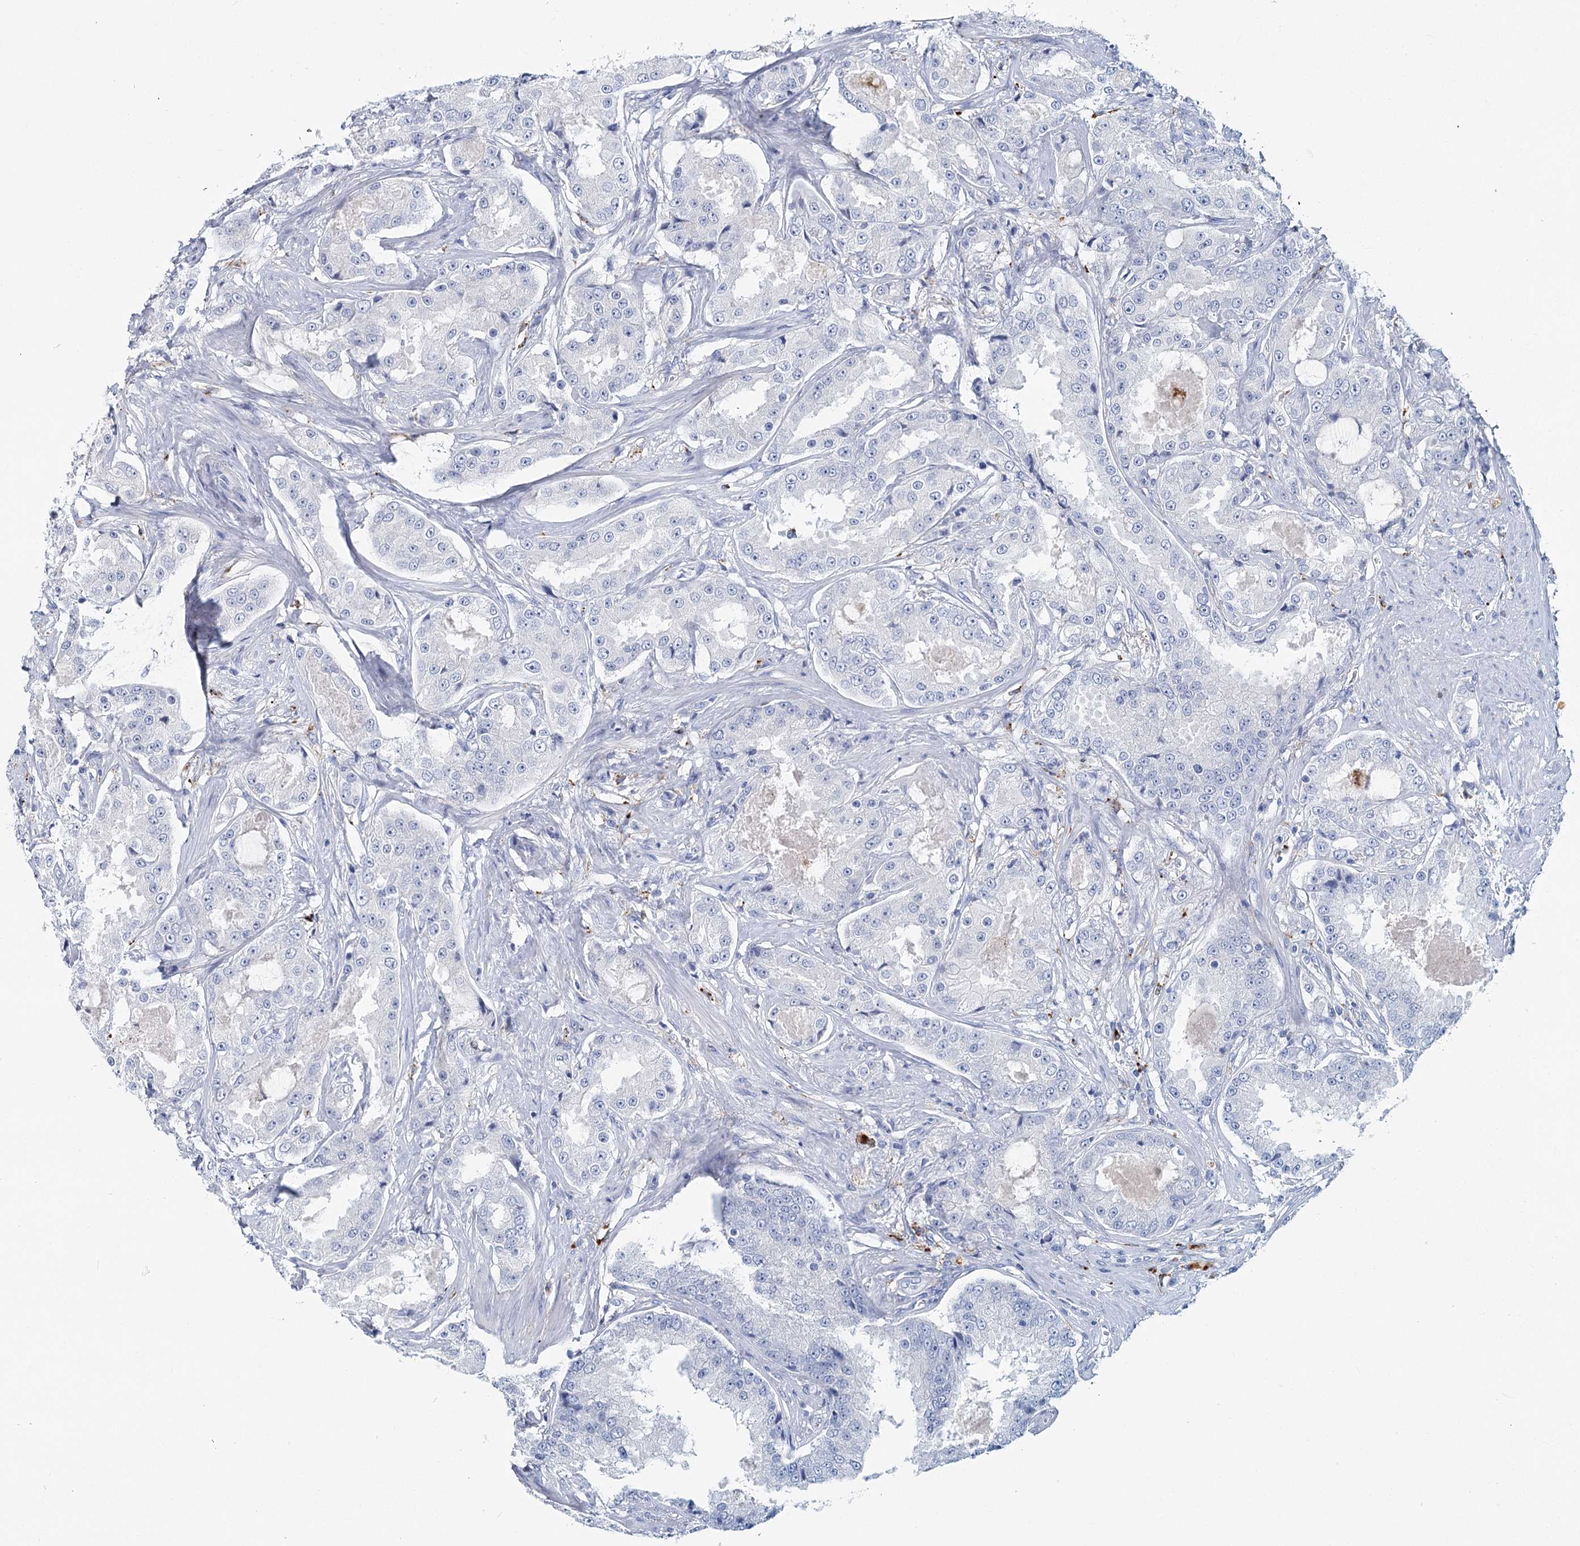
{"staining": {"intensity": "negative", "quantity": "none", "location": "none"}, "tissue": "prostate cancer", "cell_type": "Tumor cells", "image_type": "cancer", "snomed": [{"axis": "morphology", "description": "Adenocarcinoma, High grade"}, {"axis": "topography", "description": "Prostate"}], "caption": "This photomicrograph is of prostate high-grade adenocarcinoma stained with immunohistochemistry to label a protein in brown with the nuclei are counter-stained blue. There is no expression in tumor cells.", "gene": "METTL7B", "patient": {"sex": "male", "age": 73}}